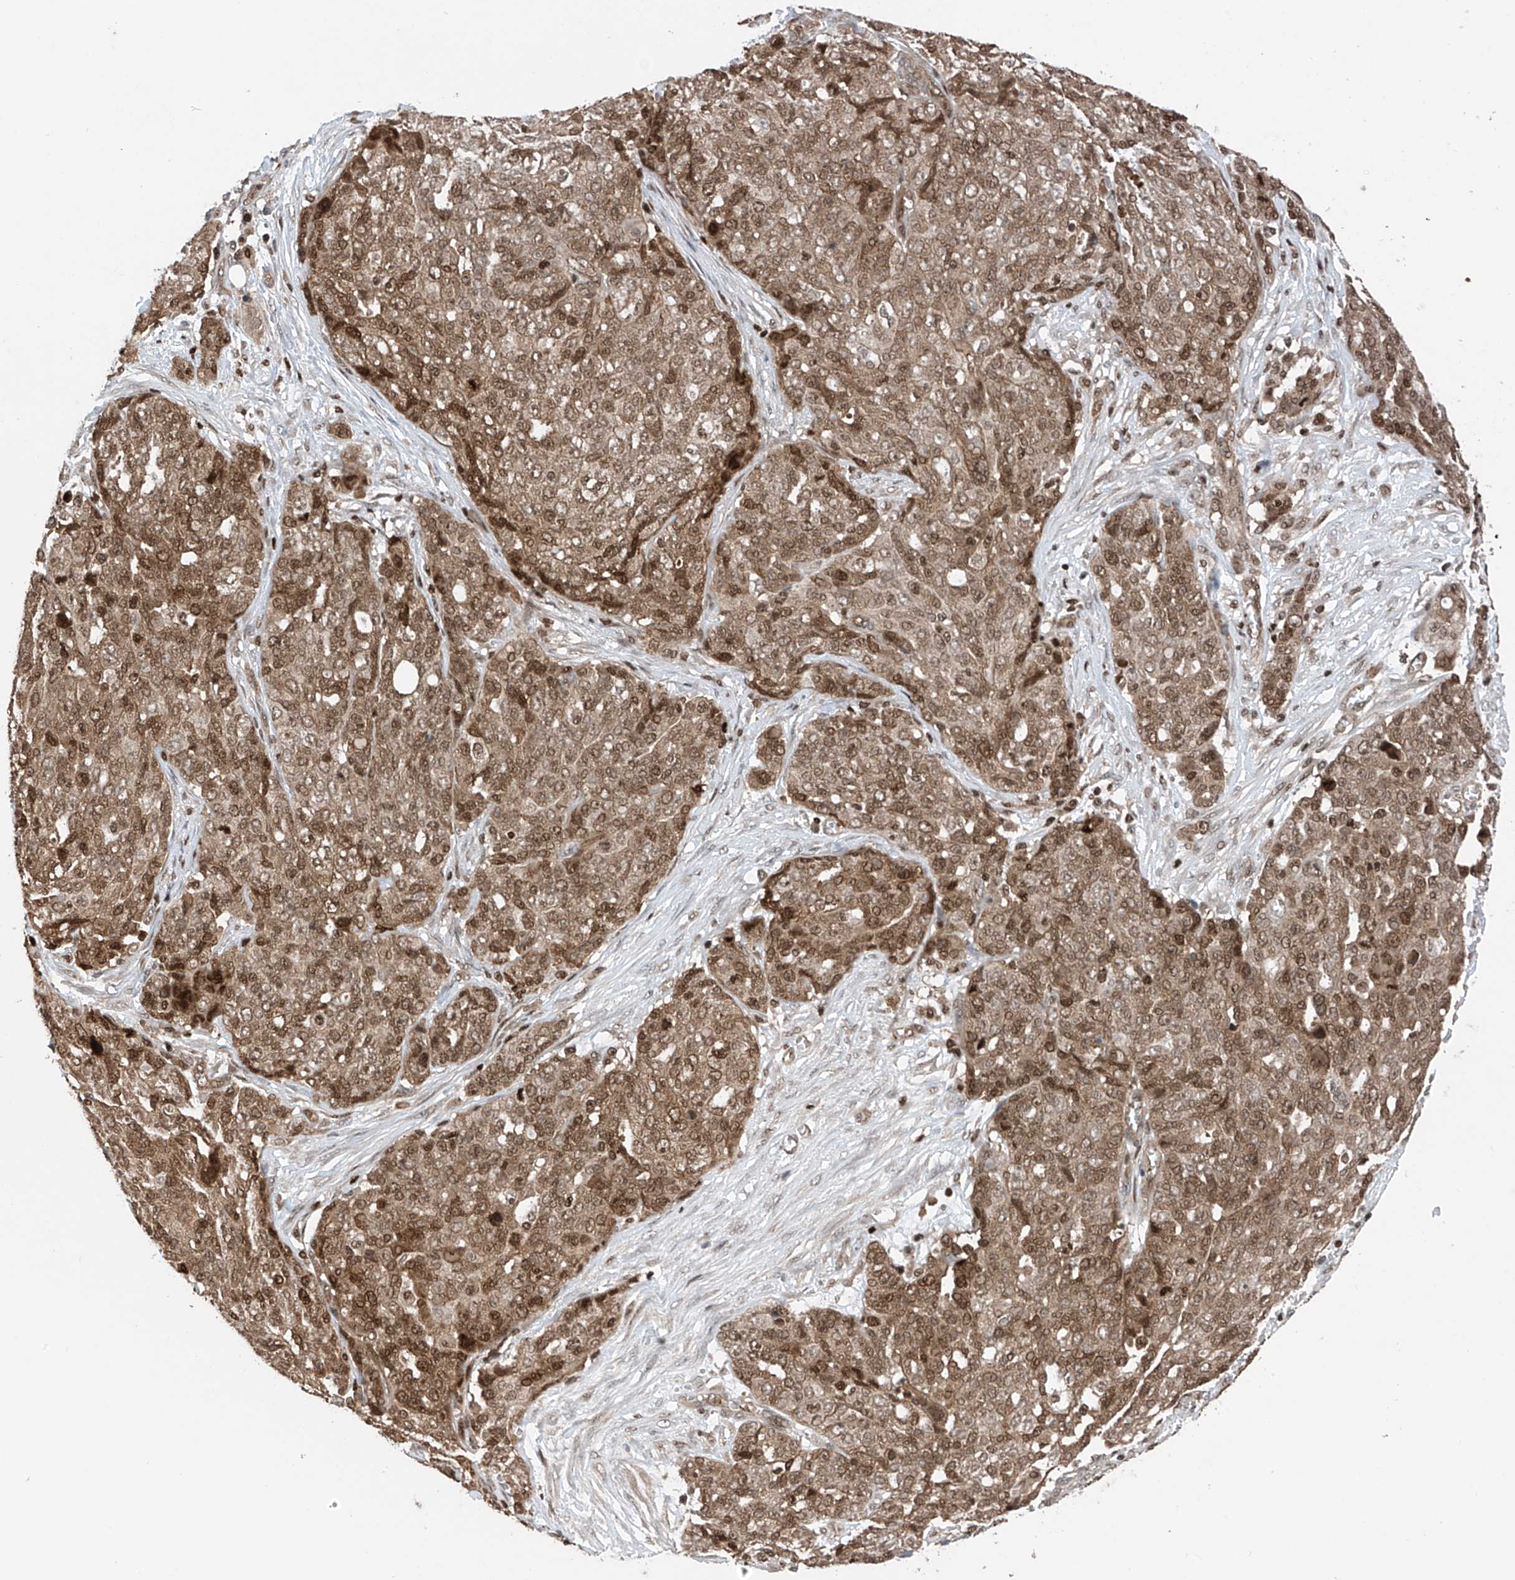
{"staining": {"intensity": "moderate", "quantity": ">75%", "location": "cytoplasmic/membranous,nuclear"}, "tissue": "ovarian cancer", "cell_type": "Tumor cells", "image_type": "cancer", "snomed": [{"axis": "morphology", "description": "Cystadenocarcinoma, serous, NOS"}, {"axis": "topography", "description": "Soft tissue"}, {"axis": "topography", "description": "Ovary"}], "caption": "Protein expression analysis of serous cystadenocarcinoma (ovarian) reveals moderate cytoplasmic/membranous and nuclear positivity in approximately >75% of tumor cells. (DAB = brown stain, brightfield microscopy at high magnification).", "gene": "DNAJC9", "patient": {"sex": "female", "age": 57}}